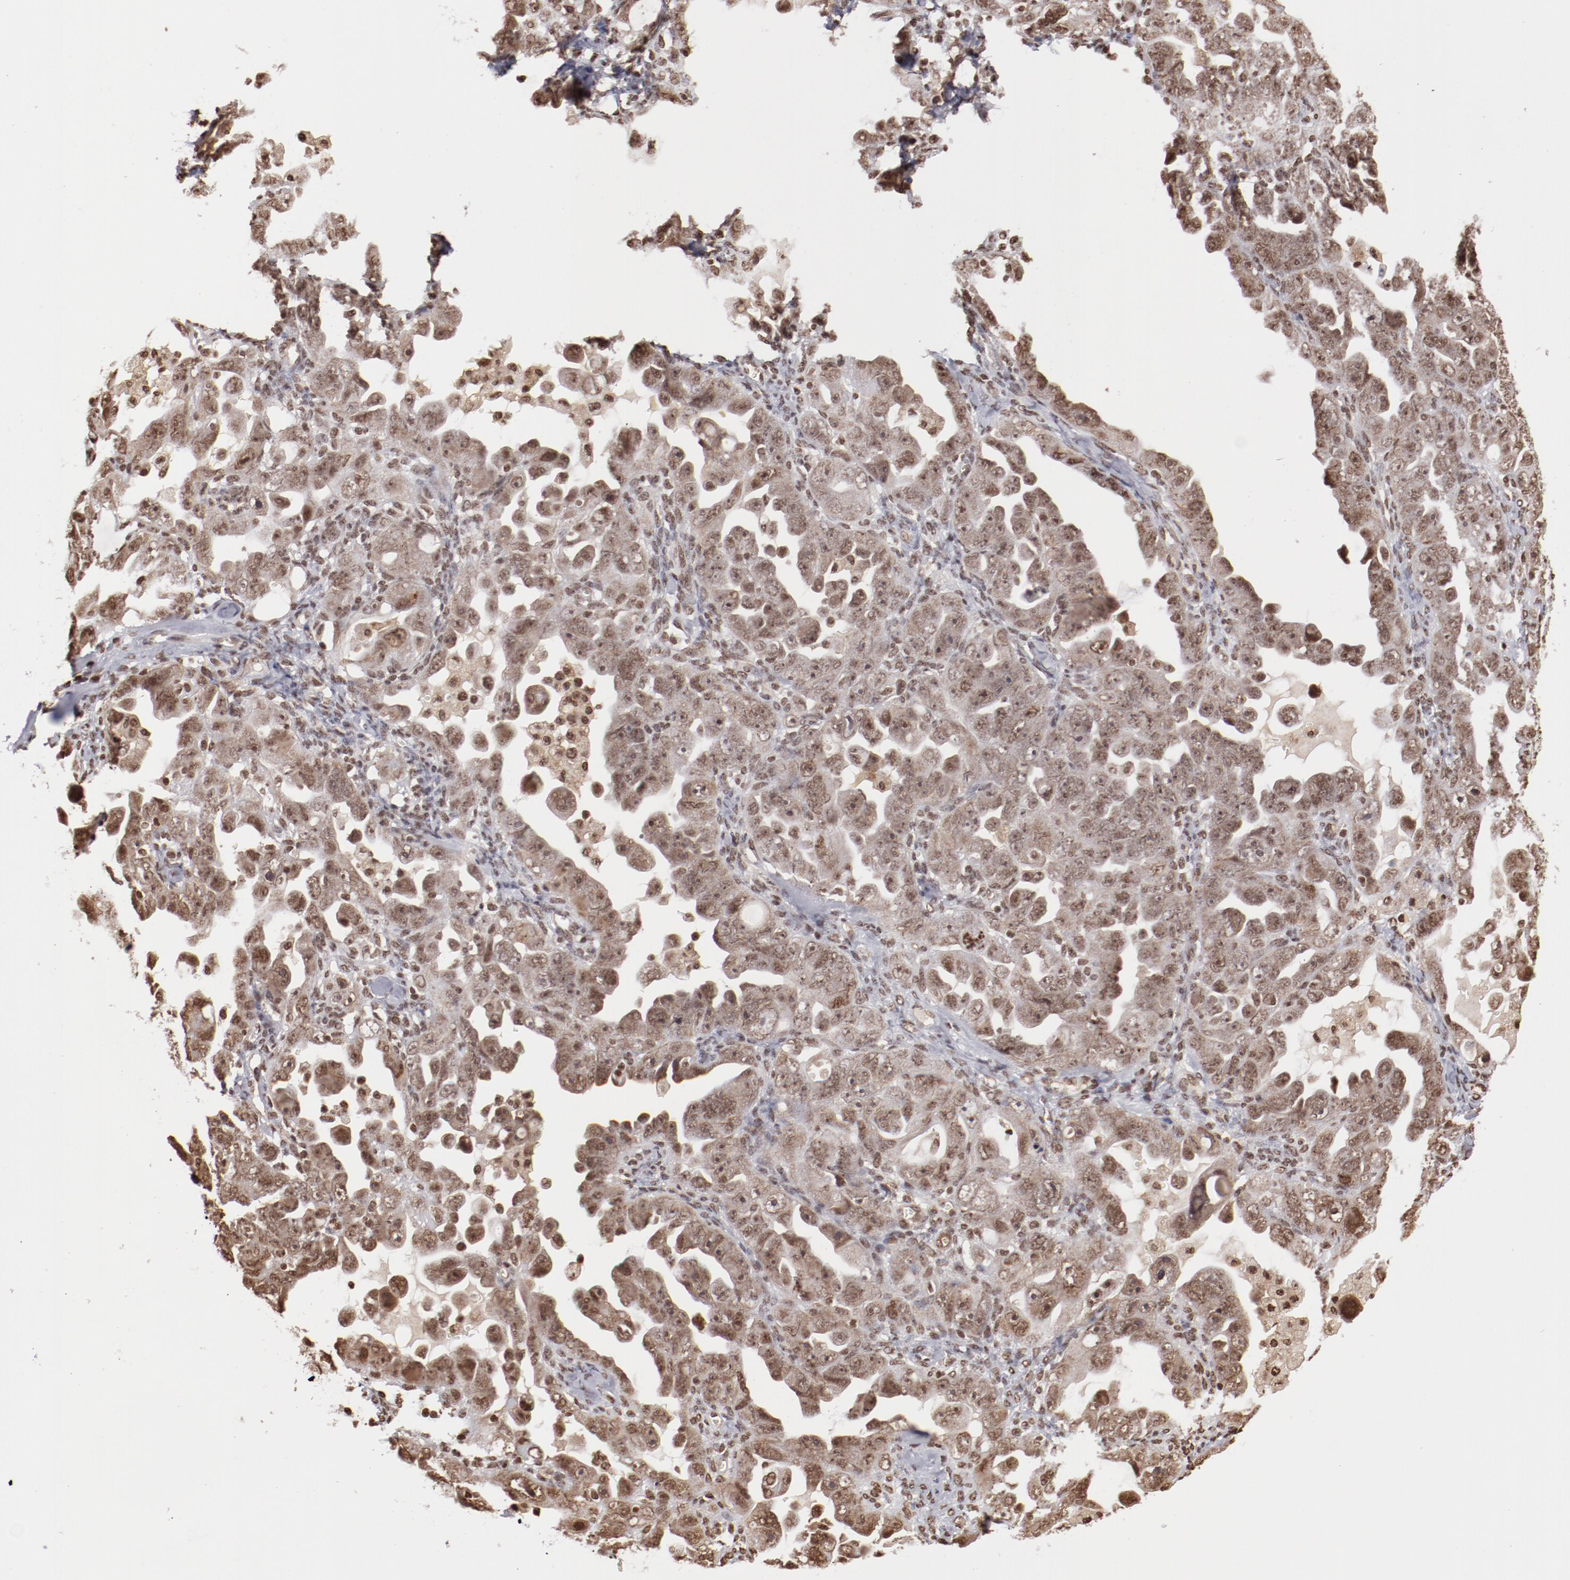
{"staining": {"intensity": "weak", "quantity": ">75%", "location": "nuclear"}, "tissue": "ovarian cancer", "cell_type": "Tumor cells", "image_type": "cancer", "snomed": [{"axis": "morphology", "description": "Cystadenocarcinoma, serous, NOS"}, {"axis": "topography", "description": "Ovary"}], "caption": "DAB (3,3'-diaminobenzidine) immunohistochemical staining of human ovarian cancer (serous cystadenocarcinoma) exhibits weak nuclear protein expression in approximately >75% of tumor cells. The protein is stained brown, and the nuclei are stained in blue (DAB IHC with brightfield microscopy, high magnification).", "gene": "ABL2", "patient": {"sex": "female", "age": 66}}